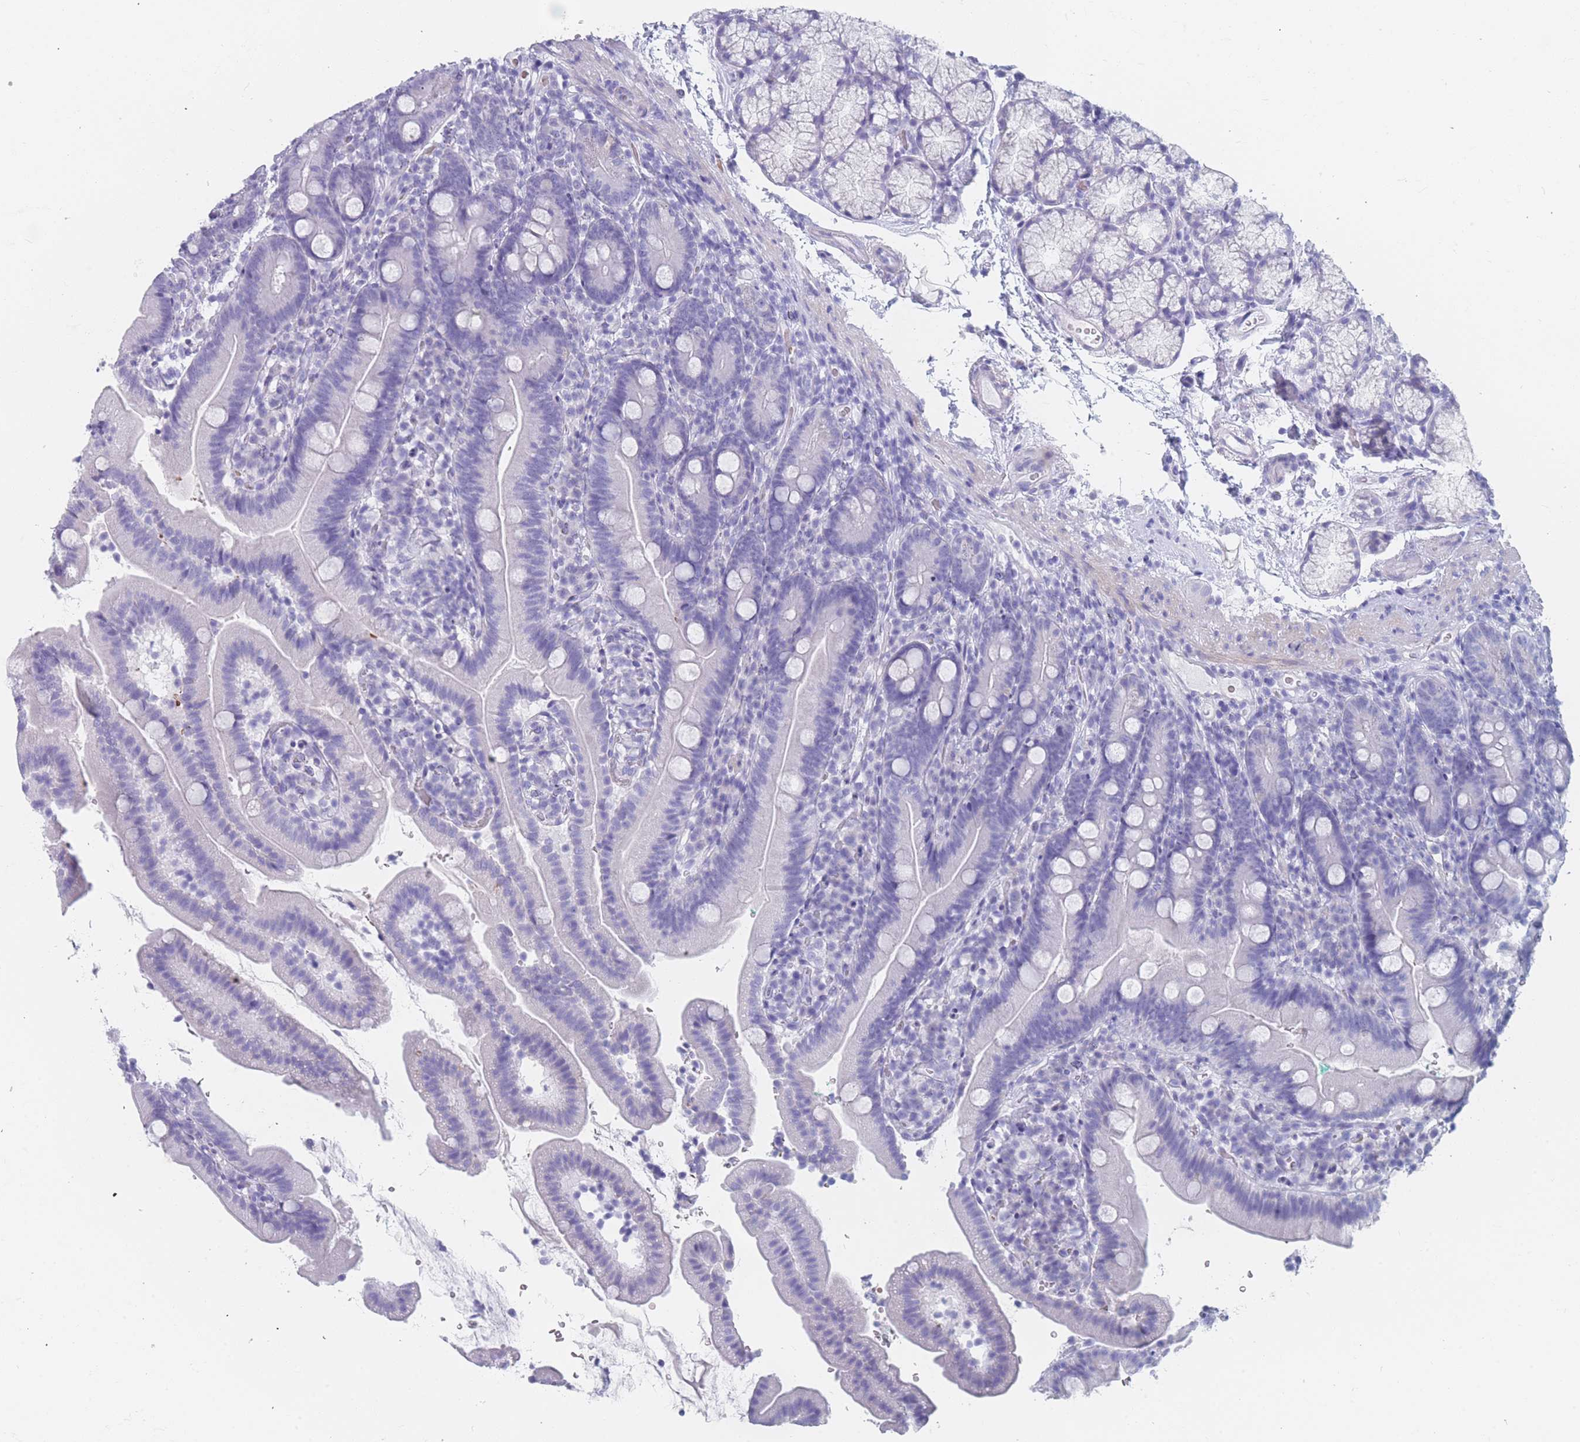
{"staining": {"intensity": "negative", "quantity": "none", "location": "none"}, "tissue": "duodenum", "cell_type": "Glandular cells", "image_type": "normal", "snomed": [{"axis": "morphology", "description": "Normal tissue, NOS"}, {"axis": "topography", "description": "Duodenum"}], "caption": "Glandular cells are negative for brown protein staining in normal duodenum. Brightfield microscopy of IHC stained with DAB (brown) and hematoxylin (blue), captured at high magnification.", "gene": "OR5D16", "patient": {"sex": "female", "age": 67}}